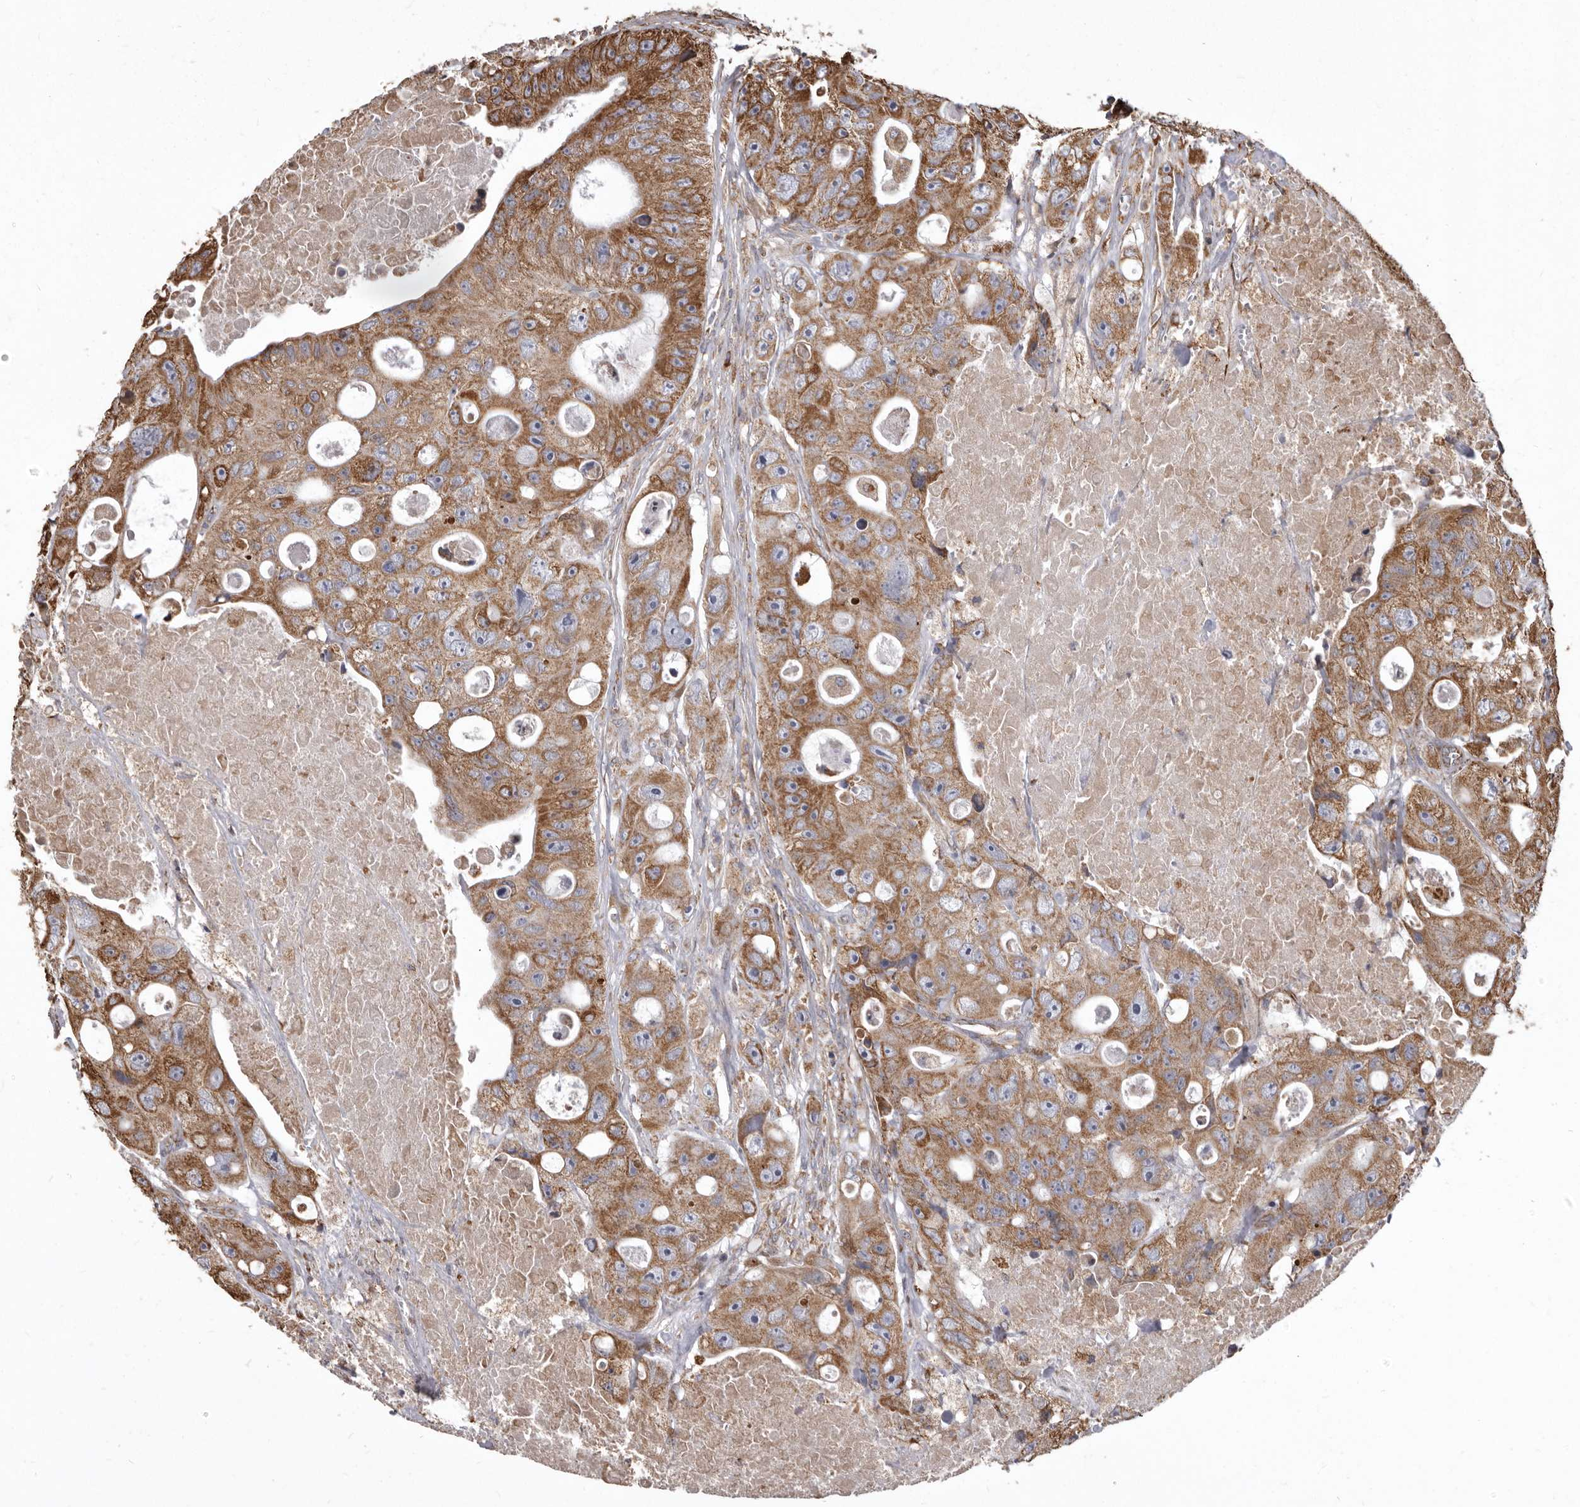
{"staining": {"intensity": "moderate", "quantity": ">75%", "location": "cytoplasmic/membranous"}, "tissue": "colorectal cancer", "cell_type": "Tumor cells", "image_type": "cancer", "snomed": [{"axis": "morphology", "description": "Adenocarcinoma, NOS"}, {"axis": "topography", "description": "Colon"}], "caption": "Colorectal adenocarcinoma tissue reveals moderate cytoplasmic/membranous expression in approximately >75% of tumor cells, visualized by immunohistochemistry. (Brightfield microscopy of DAB IHC at high magnification).", "gene": "CDK5RAP3", "patient": {"sex": "female", "age": 46}}